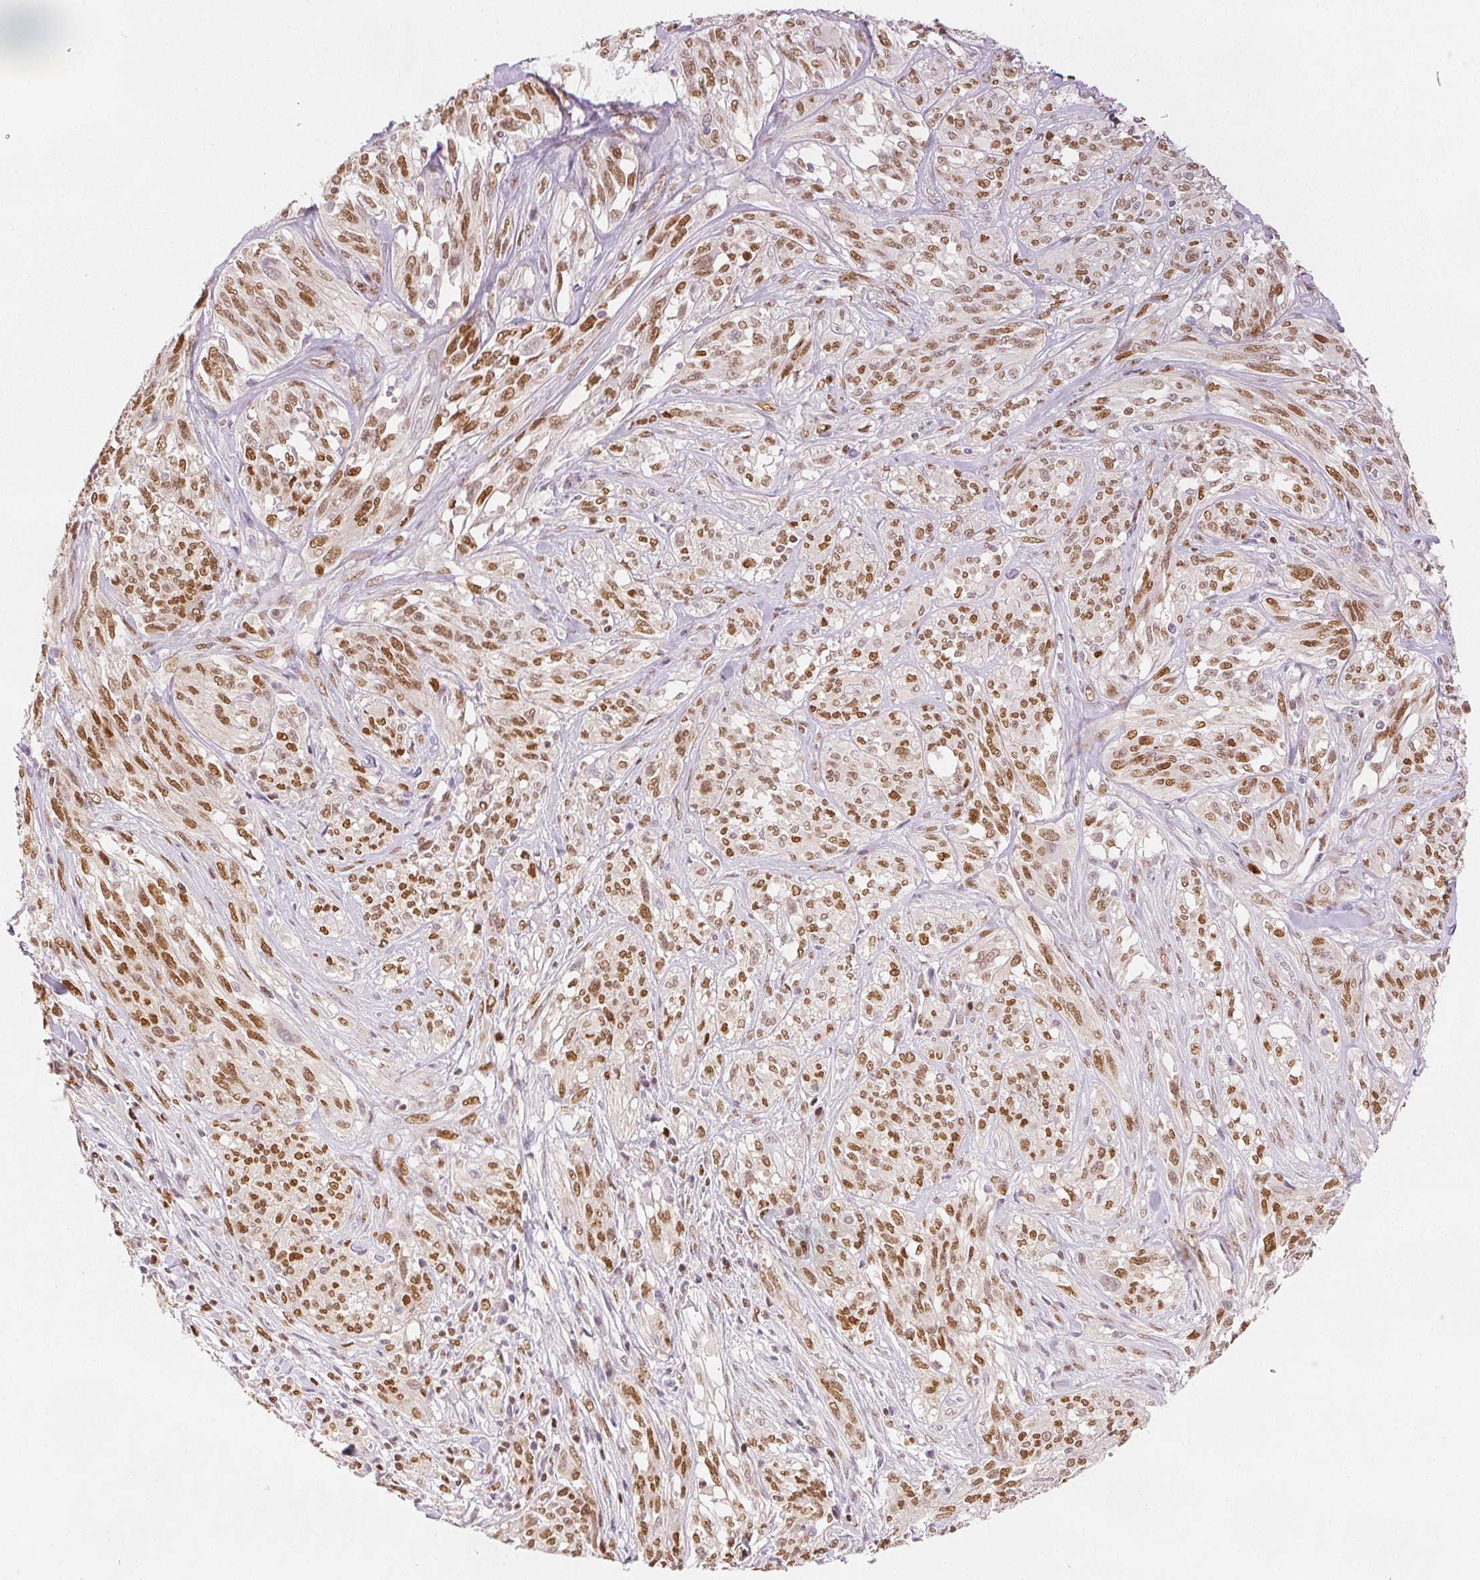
{"staining": {"intensity": "moderate", "quantity": ">75%", "location": "nuclear"}, "tissue": "melanoma", "cell_type": "Tumor cells", "image_type": "cancer", "snomed": [{"axis": "morphology", "description": "Malignant melanoma, NOS"}, {"axis": "topography", "description": "Skin"}], "caption": "IHC (DAB (3,3'-diaminobenzidine)) staining of human malignant melanoma shows moderate nuclear protein positivity in approximately >75% of tumor cells.", "gene": "RUNX2", "patient": {"sex": "female", "age": 91}}